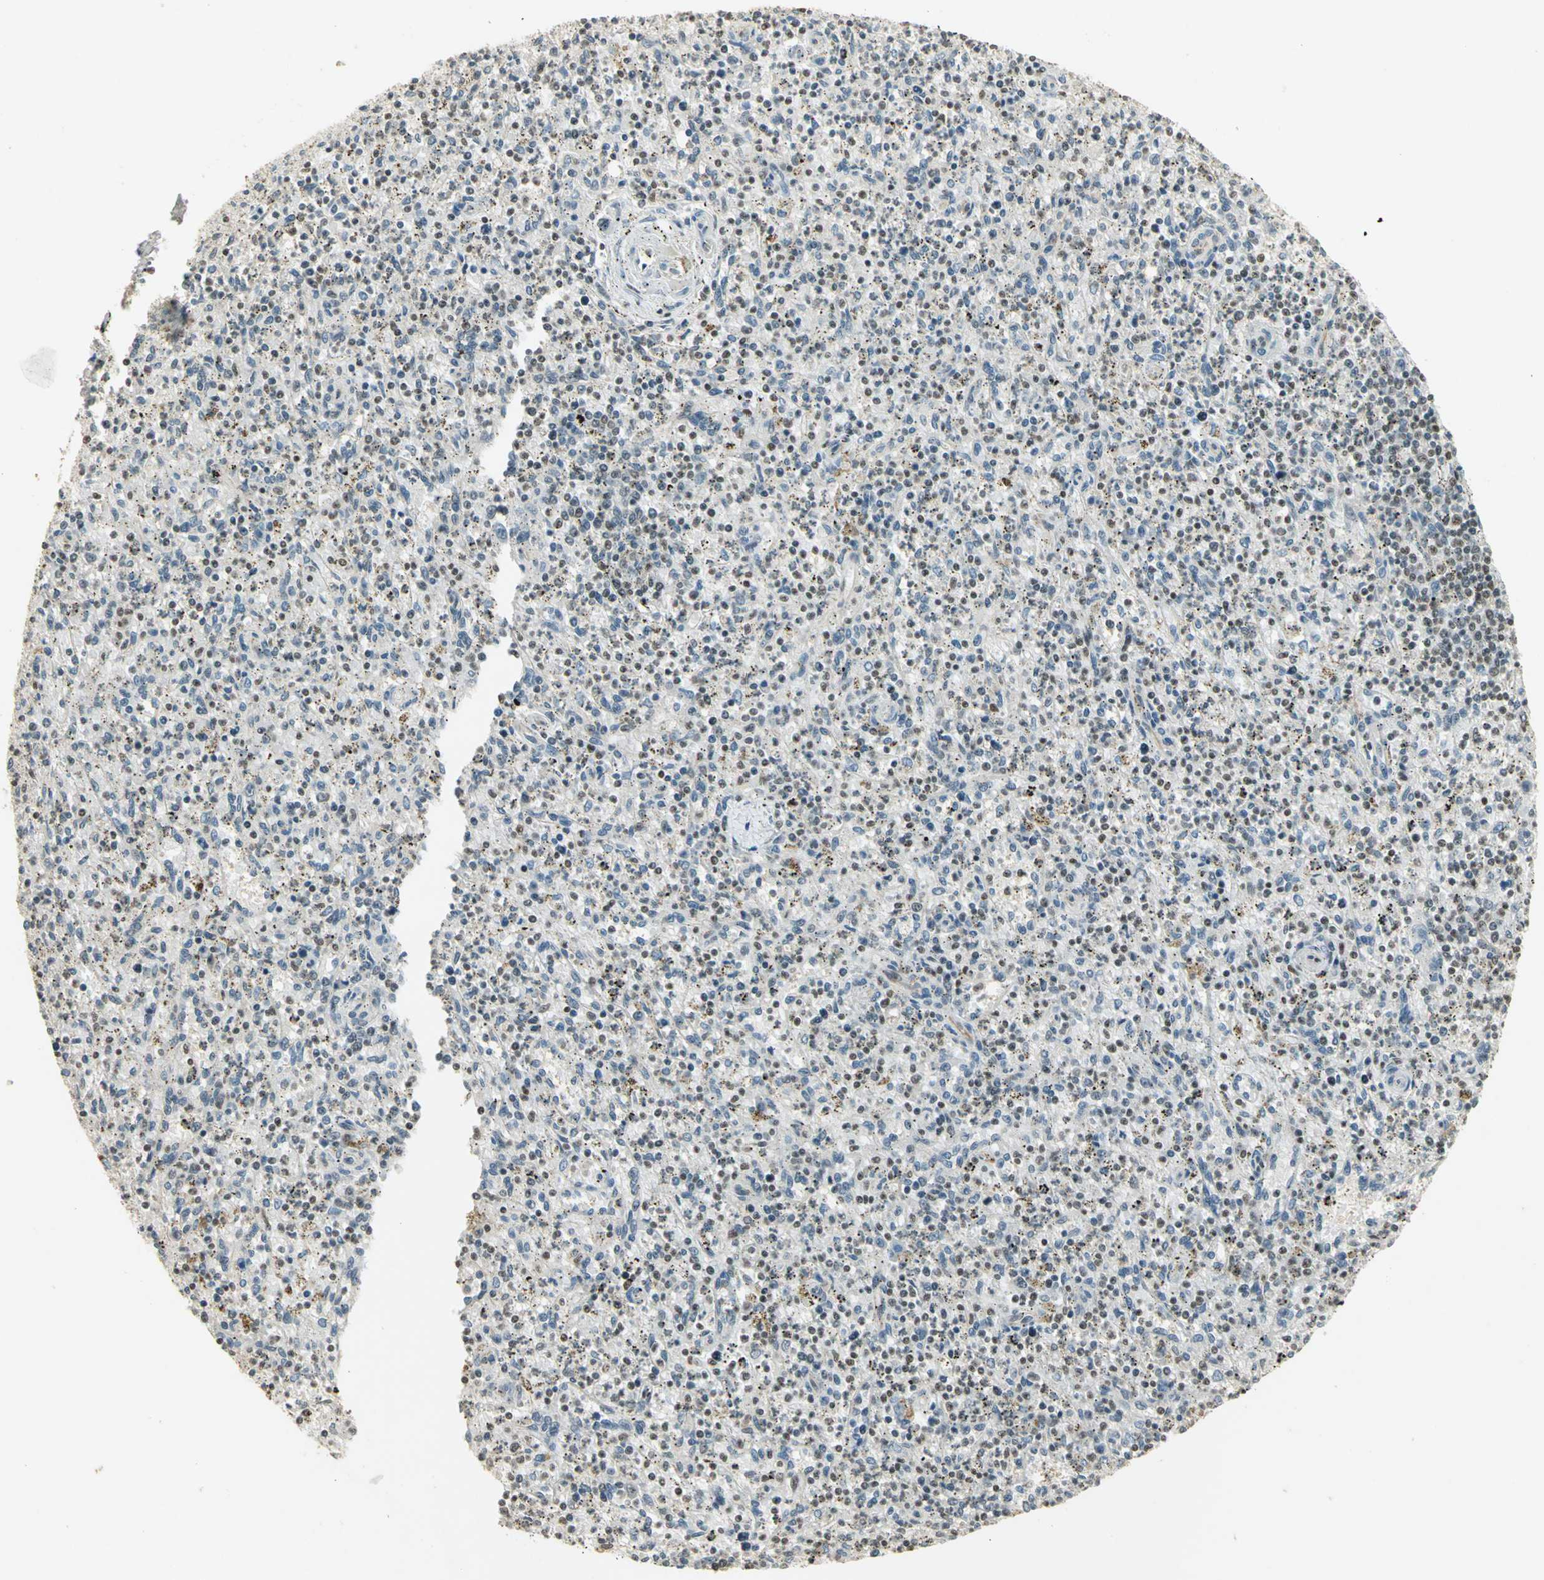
{"staining": {"intensity": "weak", "quantity": "<25%", "location": "nuclear"}, "tissue": "spleen", "cell_type": "Cells in red pulp", "image_type": "normal", "snomed": [{"axis": "morphology", "description": "Normal tissue, NOS"}, {"axis": "topography", "description": "Spleen"}], "caption": "The histopathology image exhibits no significant staining in cells in red pulp of spleen. (DAB immunohistochemistry visualized using brightfield microscopy, high magnification).", "gene": "ELF1", "patient": {"sex": "male", "age": 72}}